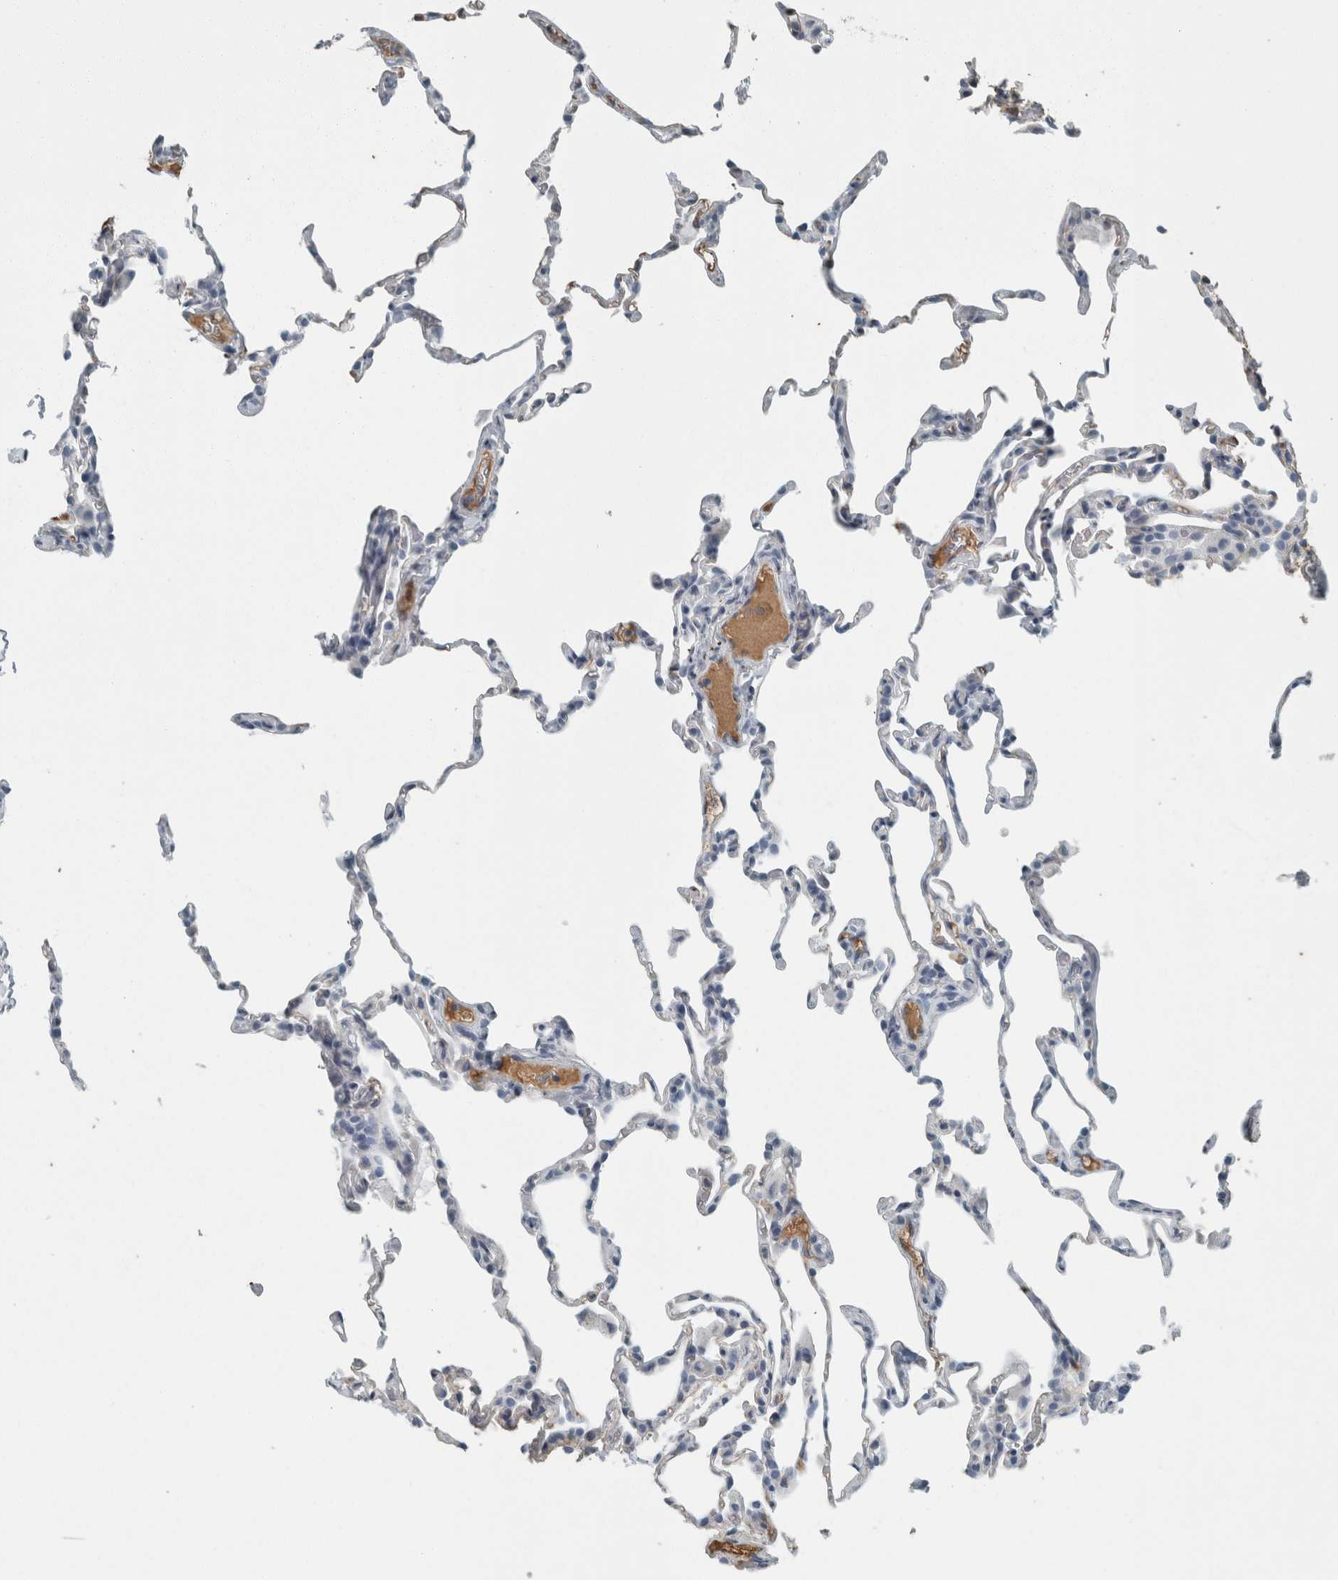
{"staining": {"intensity": "negative", "quantity": "none", "location": "none"}, "tissue": "lung", "cell_type": "Alveolar cells", "image_type": "normal", "snomed": [{"axis": "morphology", "description": "Normal tissue, NOS"}, {"axis": "topography", "description": "Lung"}], "caption": "Immunohistochemistry (IHC) micrograph of benign lung: lung stained with DAB demonstrates no significant protein expression in alveolar cells. (DAB (3,3'-diaminobenzidine) immunohistochemistry (IHC), high magnification).", "gene": "CHL1", "patient": {"sex": "male", "age": 20}}